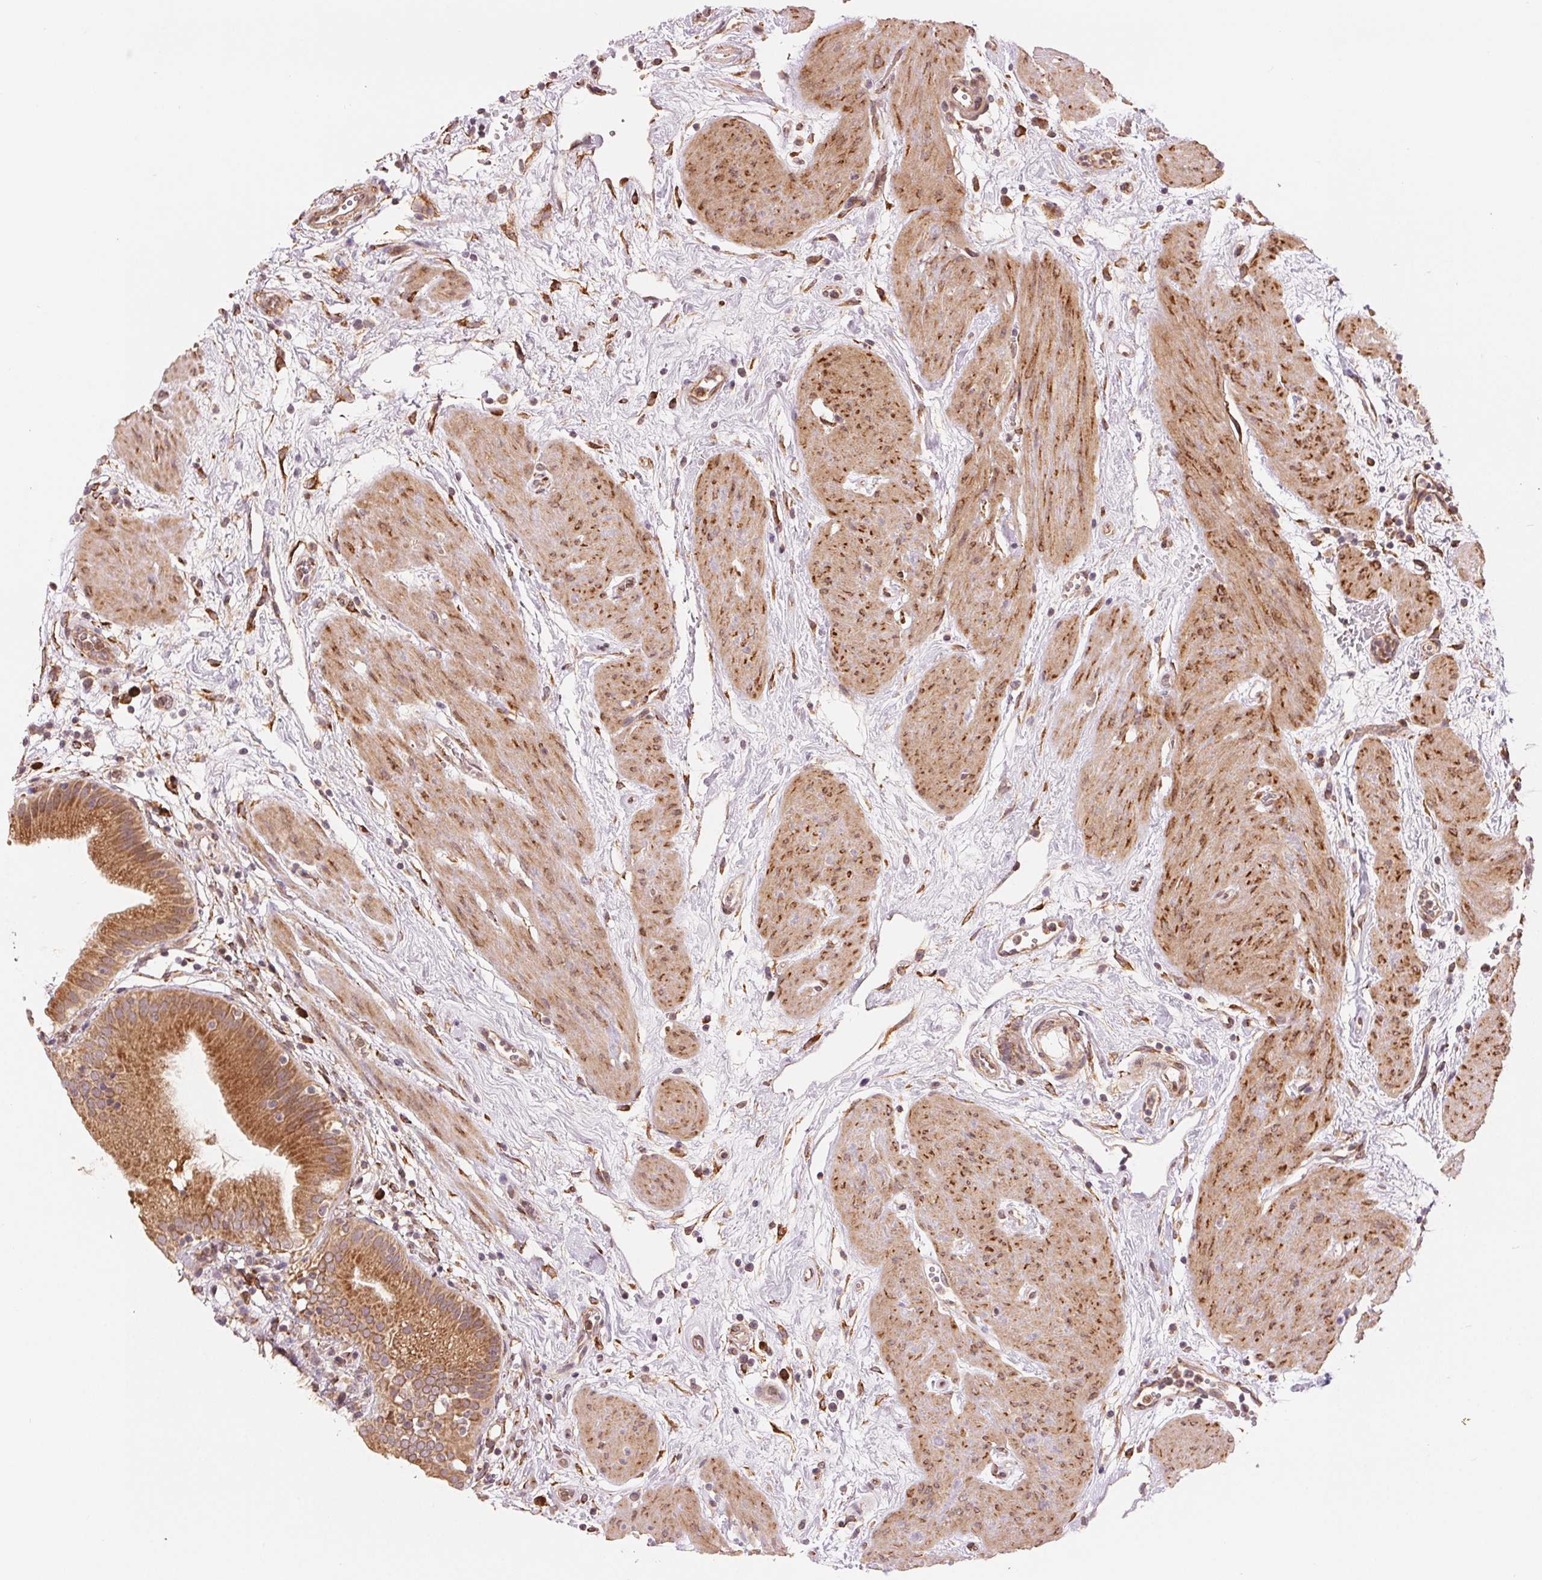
{"staining": {"intensity": "moderate", "quantity": ">75%", "location": "cytoplasmic/membranous"}, "tissue": "gallbladder", "cell_type": "Glandular cells", "image_type": "normal", "snomed": [{"axis": "morphology", "description": "Normal tissue, NOS"}, {"axis": "topography", "description": "Gallbladder"}], "caption": "Protein expression by immunohistochemistry shows moderate cytoplasmic/membranous expression in approximately >75% of glandular cells in normal gallbladder. The protein is stained brown, and the nuclei are stained in blue (DAB IHC with brightfield microscopy, high magnification).", "gene": "SLC20A1", "patient": {"sex": "female", "age": 65}}